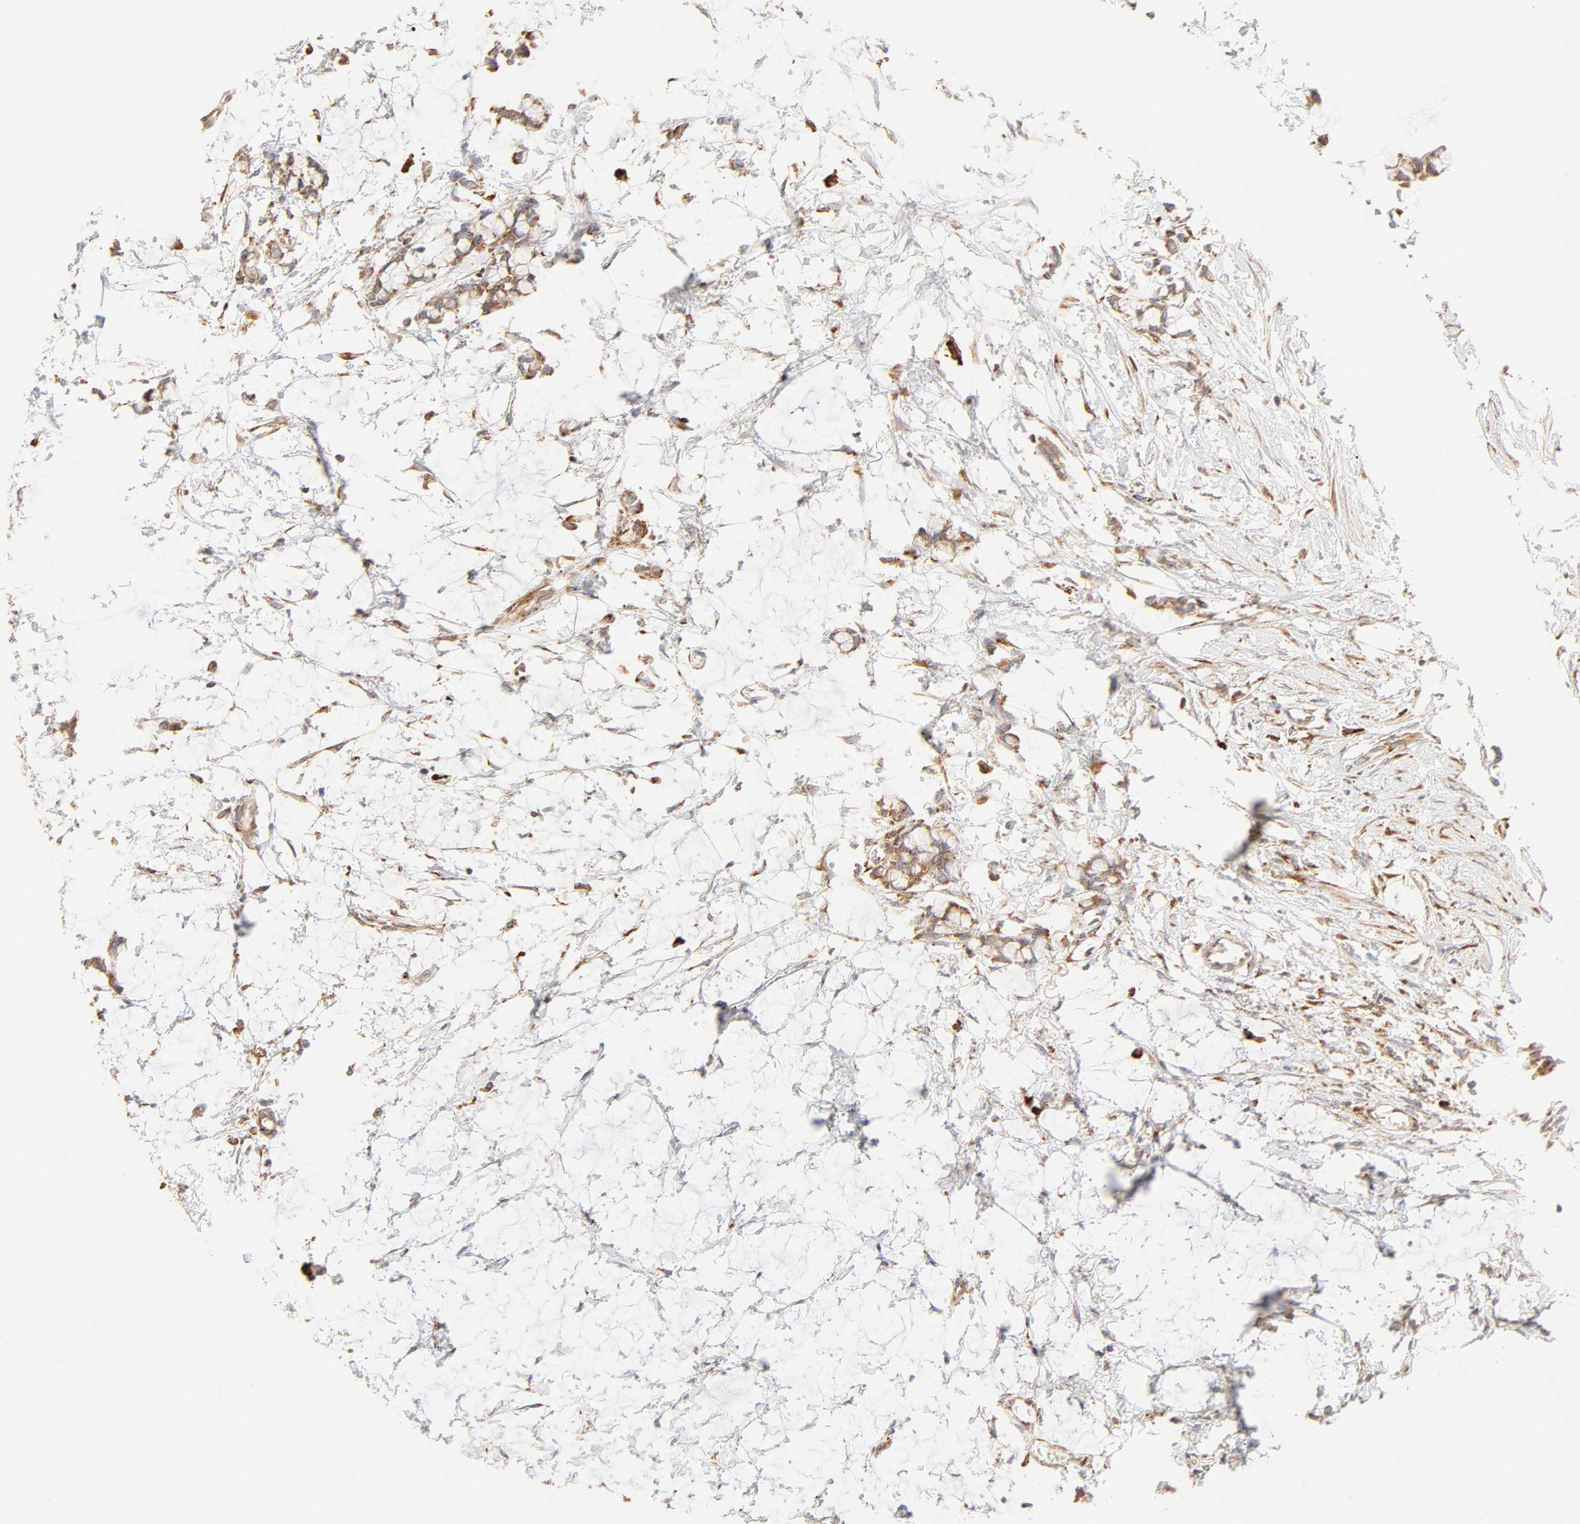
{"staining": {"intensity": "moderate", "quantity": ">75%", "location": "cytoplasmic/membranous"}, "tissue": "colorectal cancer", "cell_type": "Tumor cells", "image_type": "cancer", "snomed": [{"axis": "morphology", "description": "Normal tissue, NOS"}, {"axis": "morphology", "description": "Adenocarcinoma, NOS"}, {"axis": "topography", "description": "Colon"}, {"axis": "topography", "description": "Peripheral nerve tissue"}], "caption": "Protein staining of adenocarcinoma (colorectal) tissue exhibits moderate cytoplasmic/membranous positivity in about >75% of tumor cells. (brown staining indicates protein expression, while blue staining denotes nuclei).", "gene": "PARP12", "patient": {"sex": "male", "age": 14}}